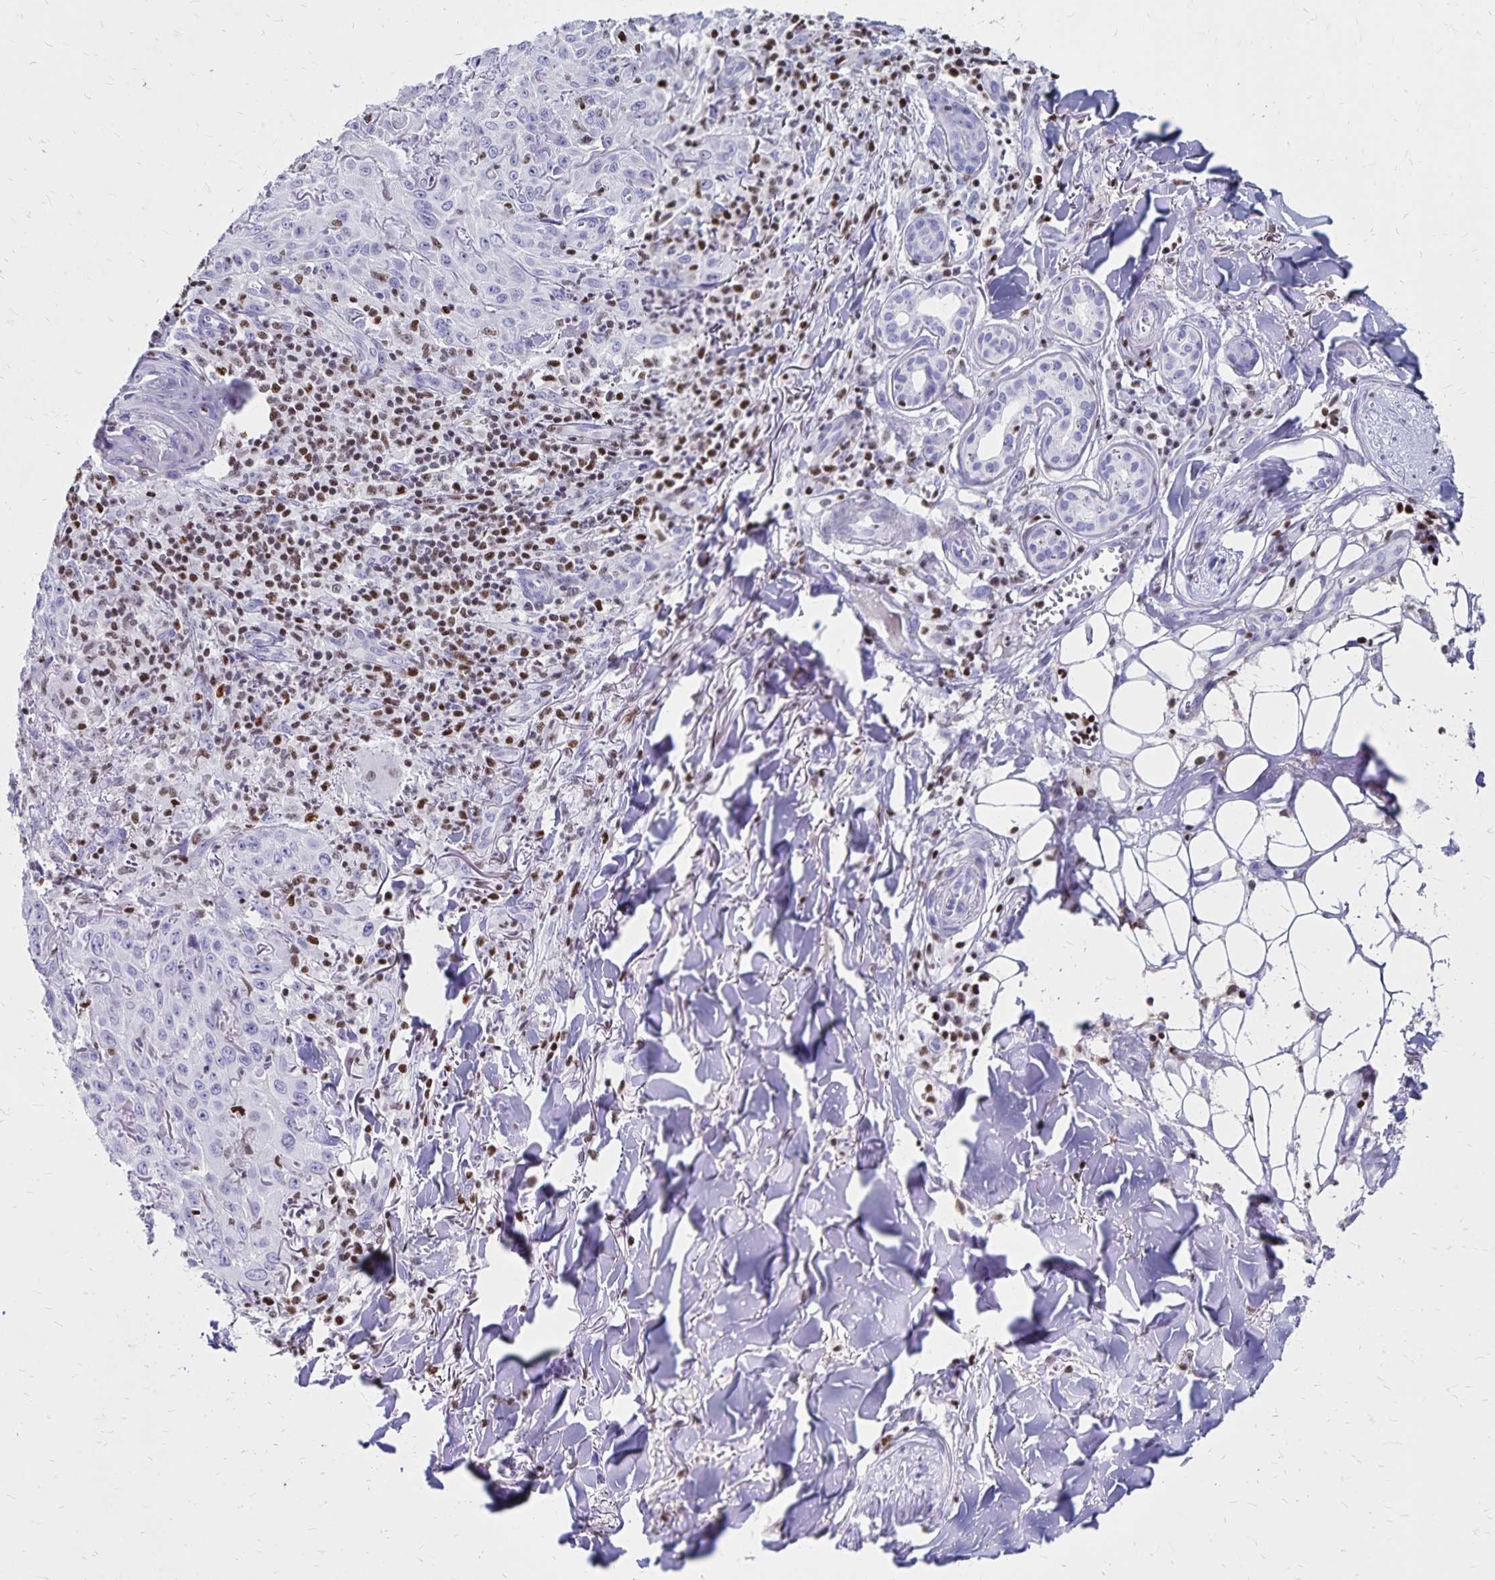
{"staining": {"intensity": "negative", "quantity": "none", "location": "none"}, "tissue": "skin cancer", "cell_type": "Tumor cells", "image_type": "cancer", "snomed": [{"axis": "morphology", "description": "Squamous cell carcinoma, NOS"}, {"axis": "topography", "description": "Skin"}], "caption": "This is an immunohistochemistry photomicrograph of human skin squamous cell carcinoma. There is no staining in tumor cells.", "gene": "IKZF1", "patient": {"sex": "male", "age": 75}}